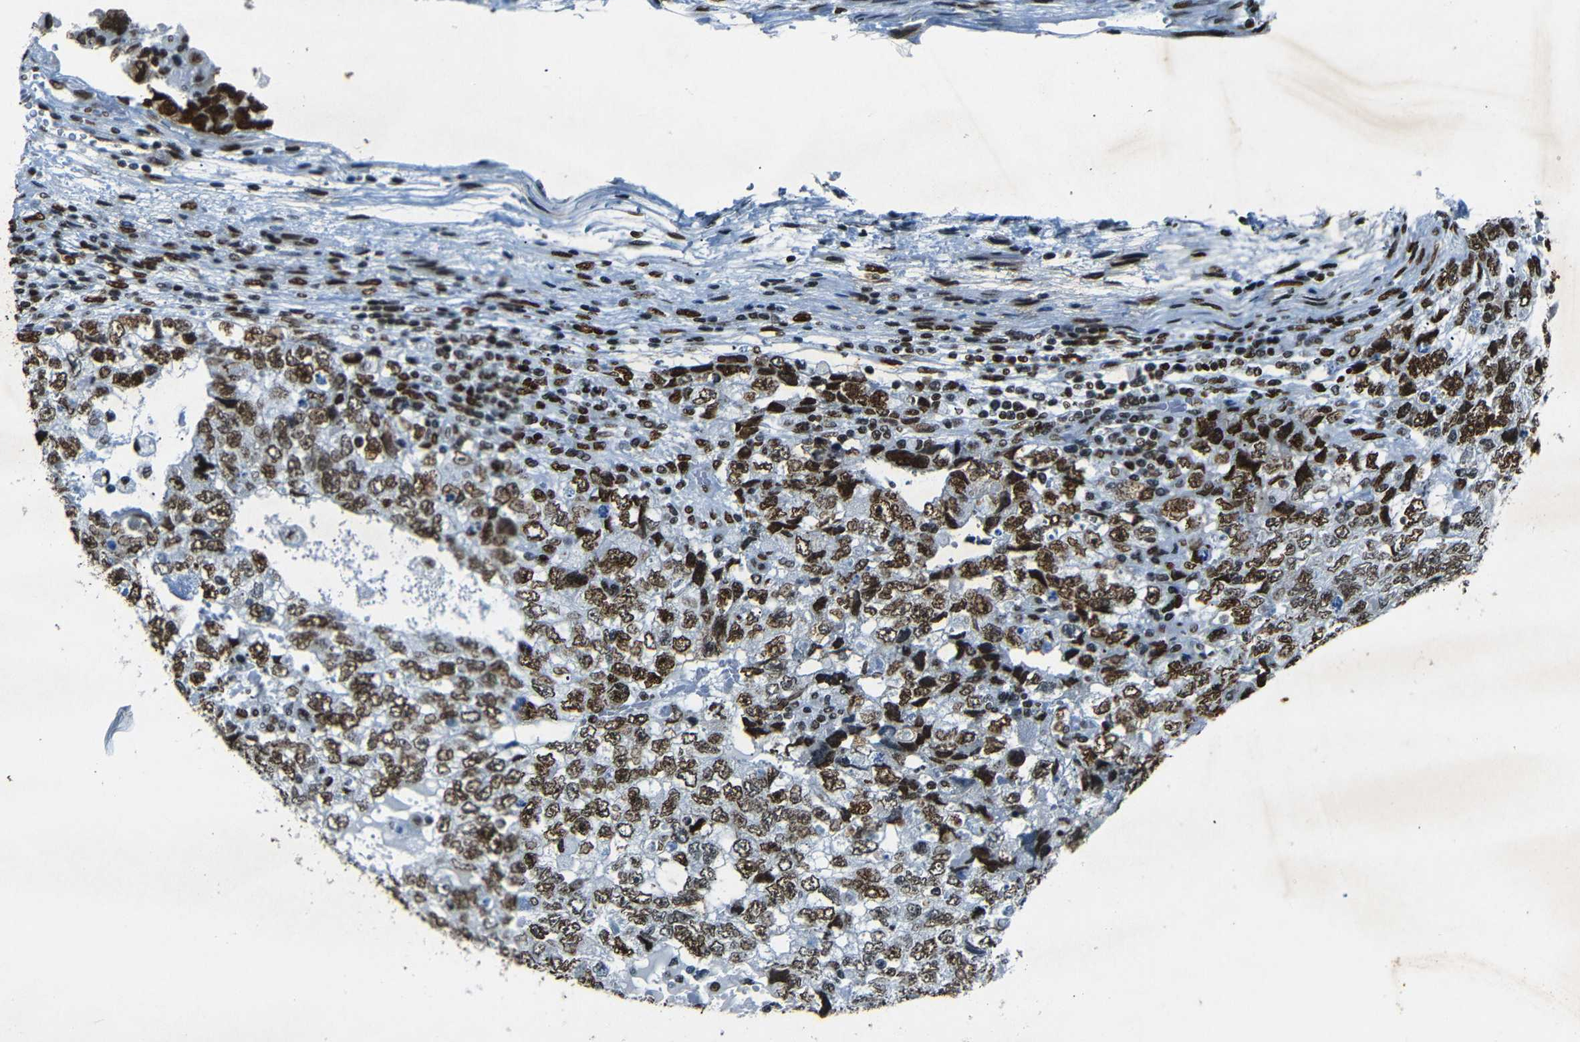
{"staining": {"intensity": "strong", "quantity": ">75%", "location": "nuclear"}, "tissue": "testis cancer", "cell_type": "Tumor cells", "image_type": "cancer", "snomed": [{"axis": "morphology", "description": "Carcinoma, Embryonal, NOS"}, {"axis": "topography", "description": "Testis"}], "caption": "Immunohistochemical staining of human testis cancer reveals high levels of strong nuclear protein staining in approximately >75% of tumor cells. The protein is stained brown, and the nuclei are stained in blue (DAB (3,3'-diaminobenzidine) IHC with brightfield microscopy, high magnification).", "gene": "HMGN1", "patient": {"sex": "male", "age": 36}}